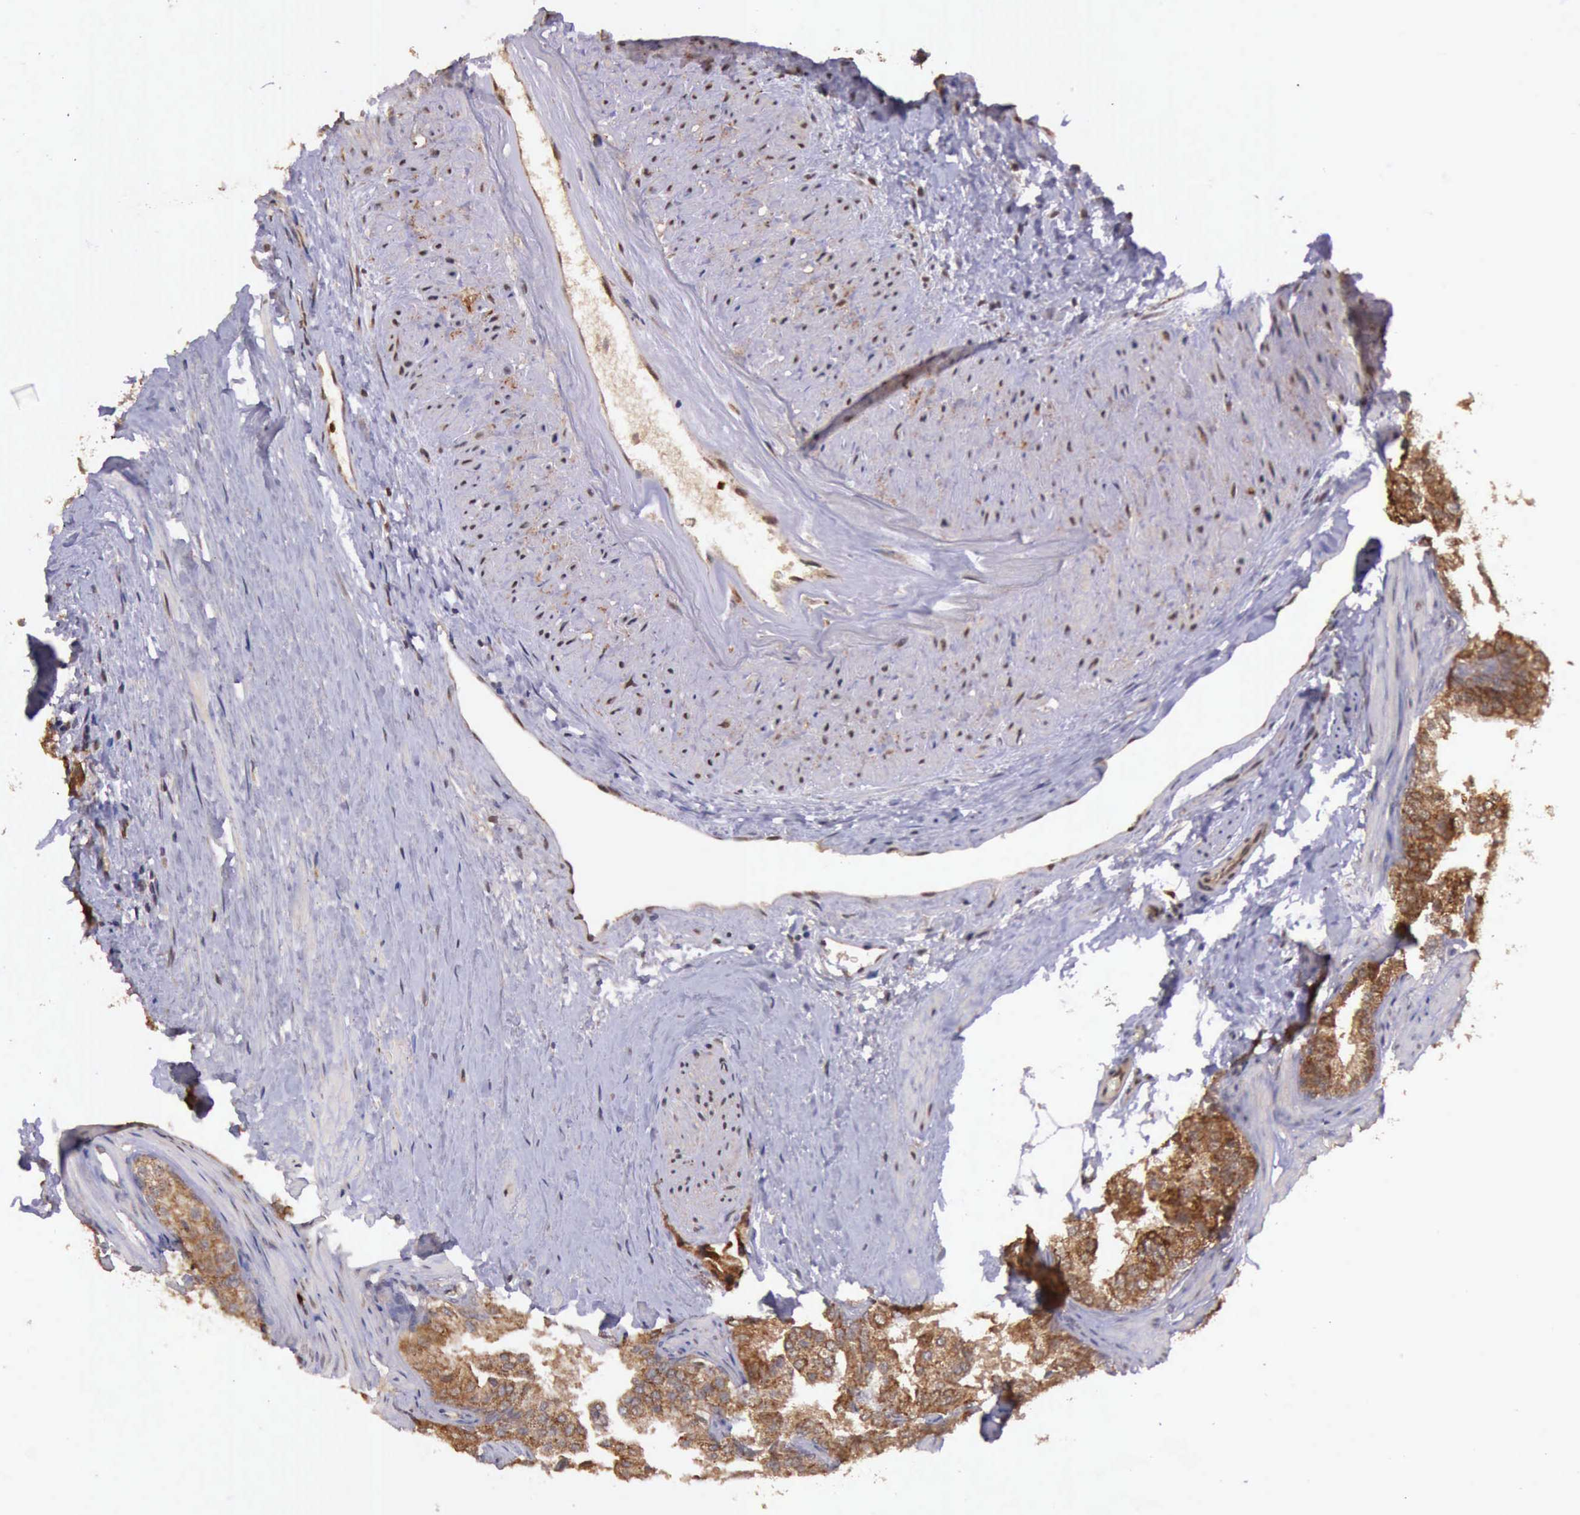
{"staining": {"intensity": "strong", "quantity": ">75%", "location": "cytoplasmic/membranous"}, "tissue": "prostate cancer", "cell_type": "Tumor cells", "image_type": "cancer", "snomed": [{"axis": "morphology", "description": "Adenocarcinoma, Medium grade"}, {"axis": "topography", "description": "Prostate"}], "caption": "Immunohistochemistry (IHC) (DAB (3,3'-diaminobenzidine)) staining of human prostate medium-grade adenocarcinoma shows strong cytoplasmic/membranous protein staining in approximately >75% of tumor cells.", "gene": "ARMCX3", "patient": {"sex": "male", "age": 53}}